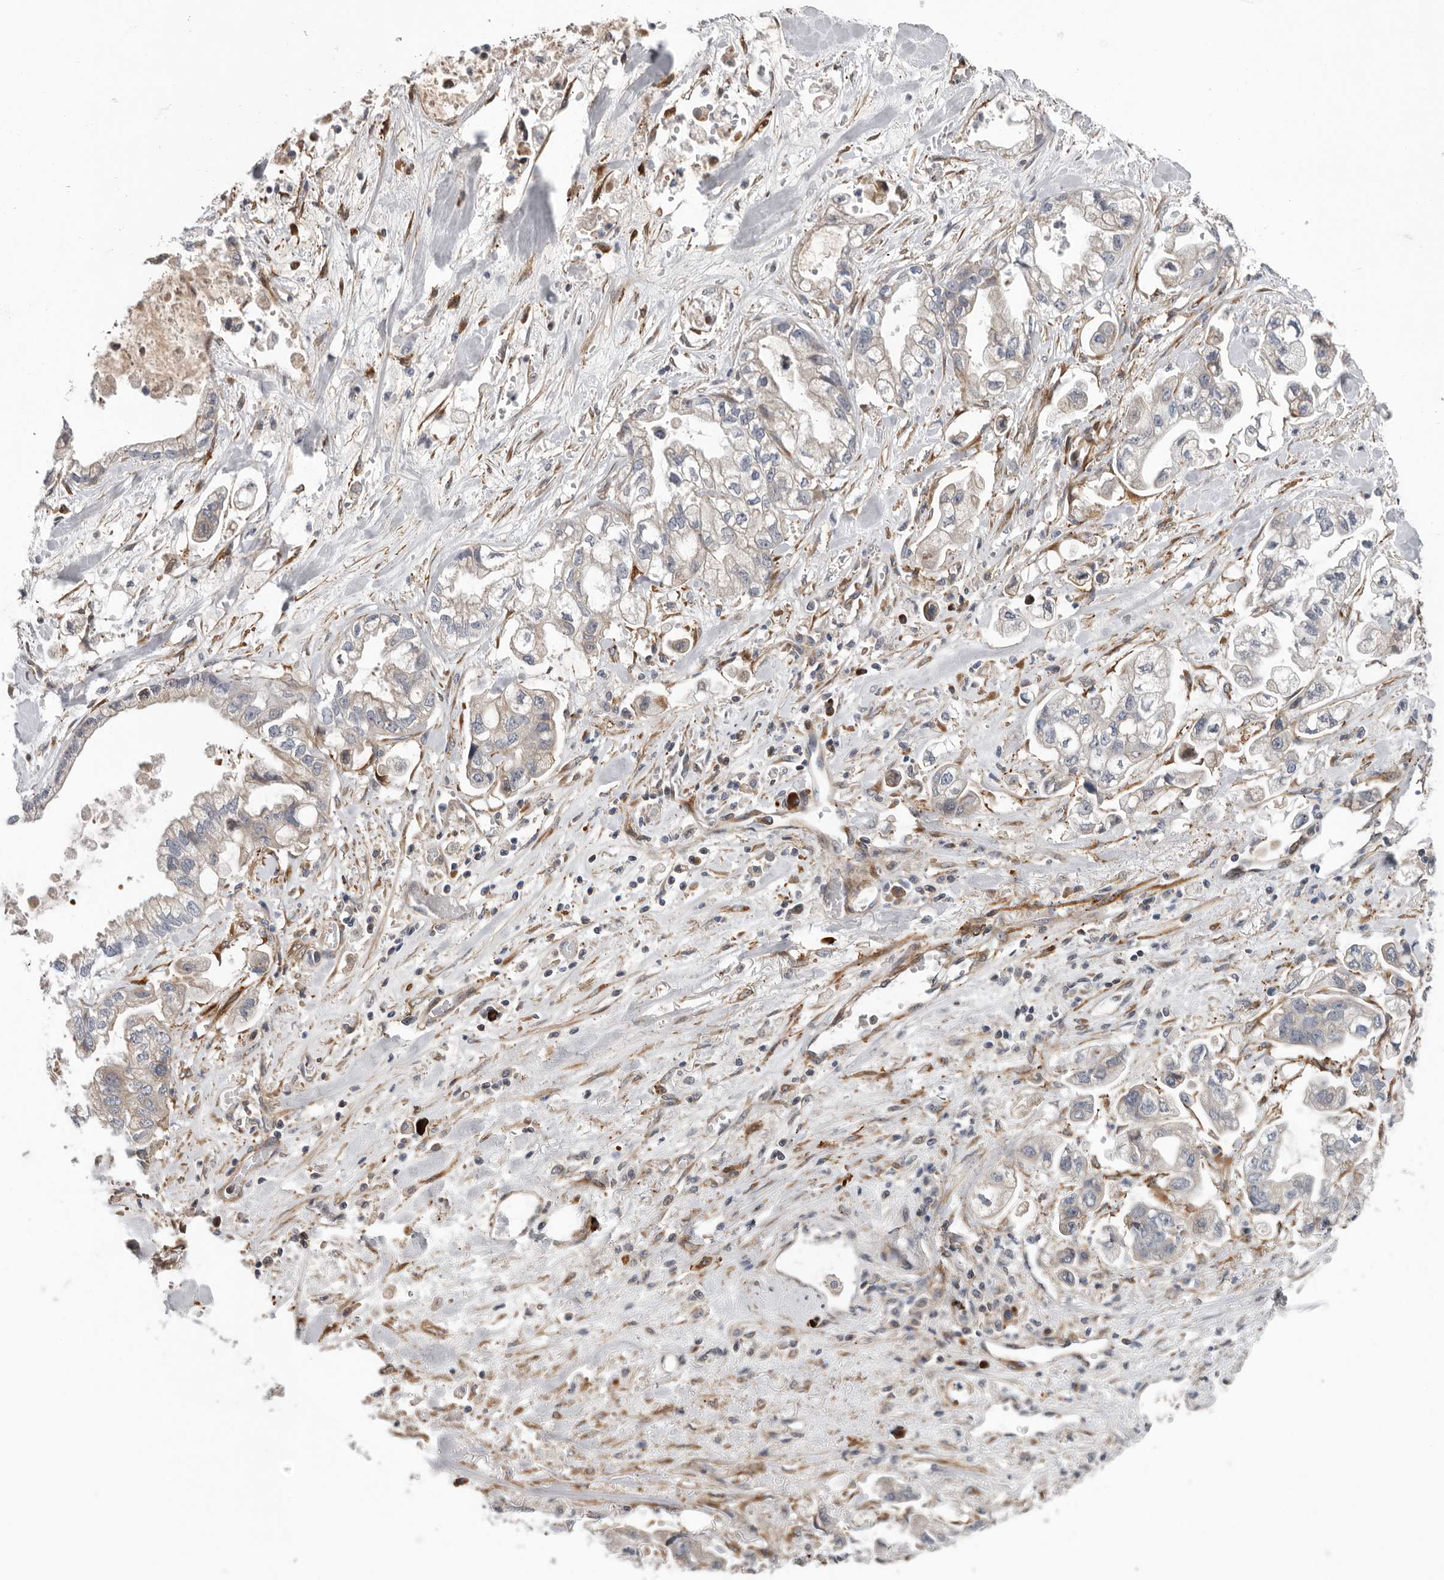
{"staining": {"intensity": "negative", "quantity": "none", "location": "none"}, "tissue": "stomach cancer", "cell_type": "Tumor cells", "image_type": "cancer", "snomed": [{"axis": "morphology", "description": "Normal tissue, NOS"}, {"axis": "morphology", "description": "Adenocarcinoma, NOS"}, {"axis": "topography", "description": "Stomach"}], "caption": "An IHC photomicrograph of stomach cancer is shown. There is no staining in tumor cells of stomach cancer. (IHC, brightfield microscopy, high magnification).", "gene": "ATXN3L", "patient": {"sex": "male", "age": 62}}